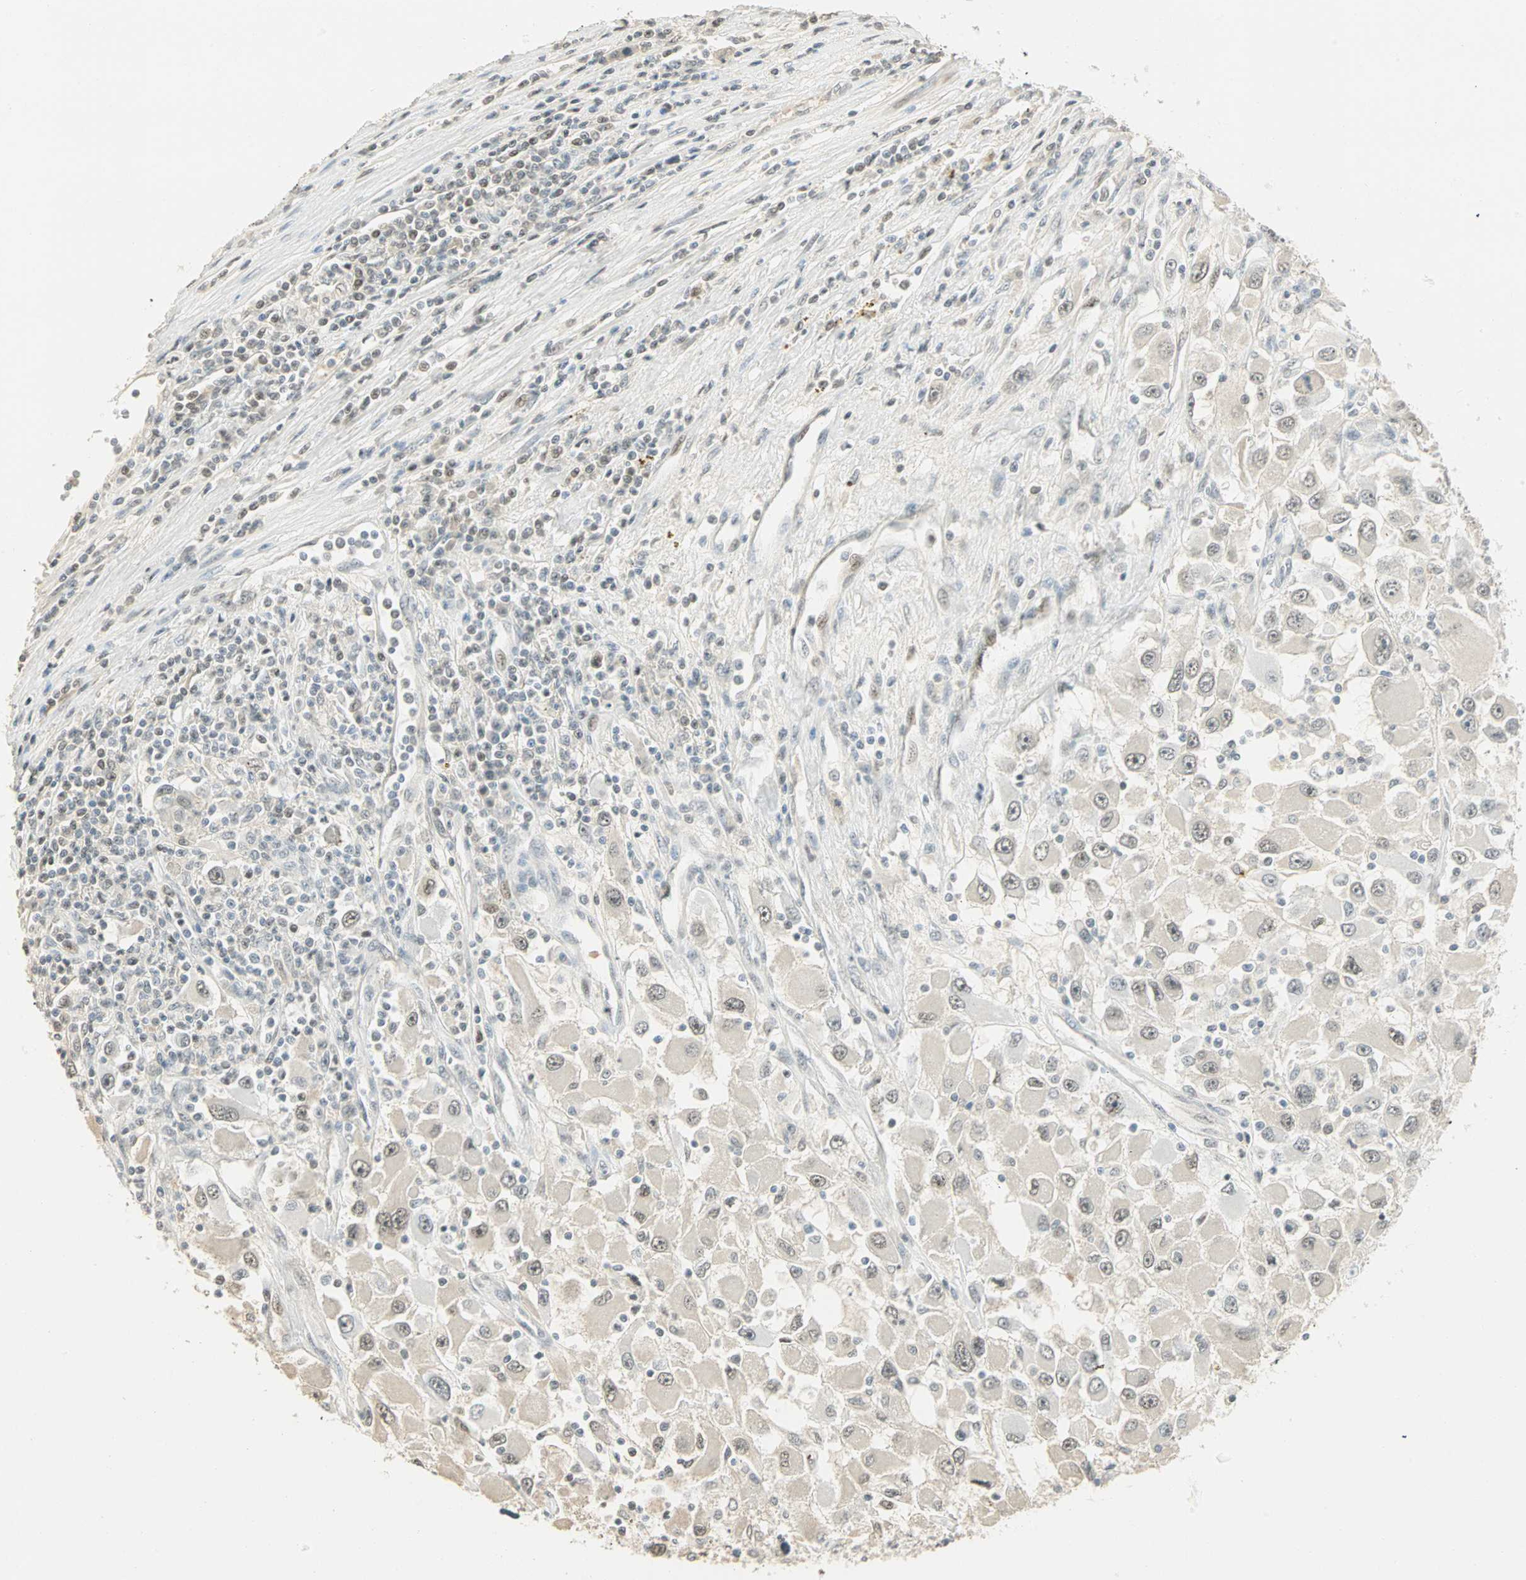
{"staining": {"intensity": "weak", "quantity": "<25%", "location": "nuclear"}, "tissue": "renal cancer", "cell_type": "Tumor cells", "image_type": "cancer", "snomed": [{"axis": "morphology", "description": "Adenocarcinoma, NOS"}, {"axis": "topography", "description": "Kidney"}], "caption": "Human adenocarcinoma (renal) stained for a protein using IHC reveals no staining in tumor cells.", "gene": "SMAD3", "patient": {"sex": "female", "age": 52}}